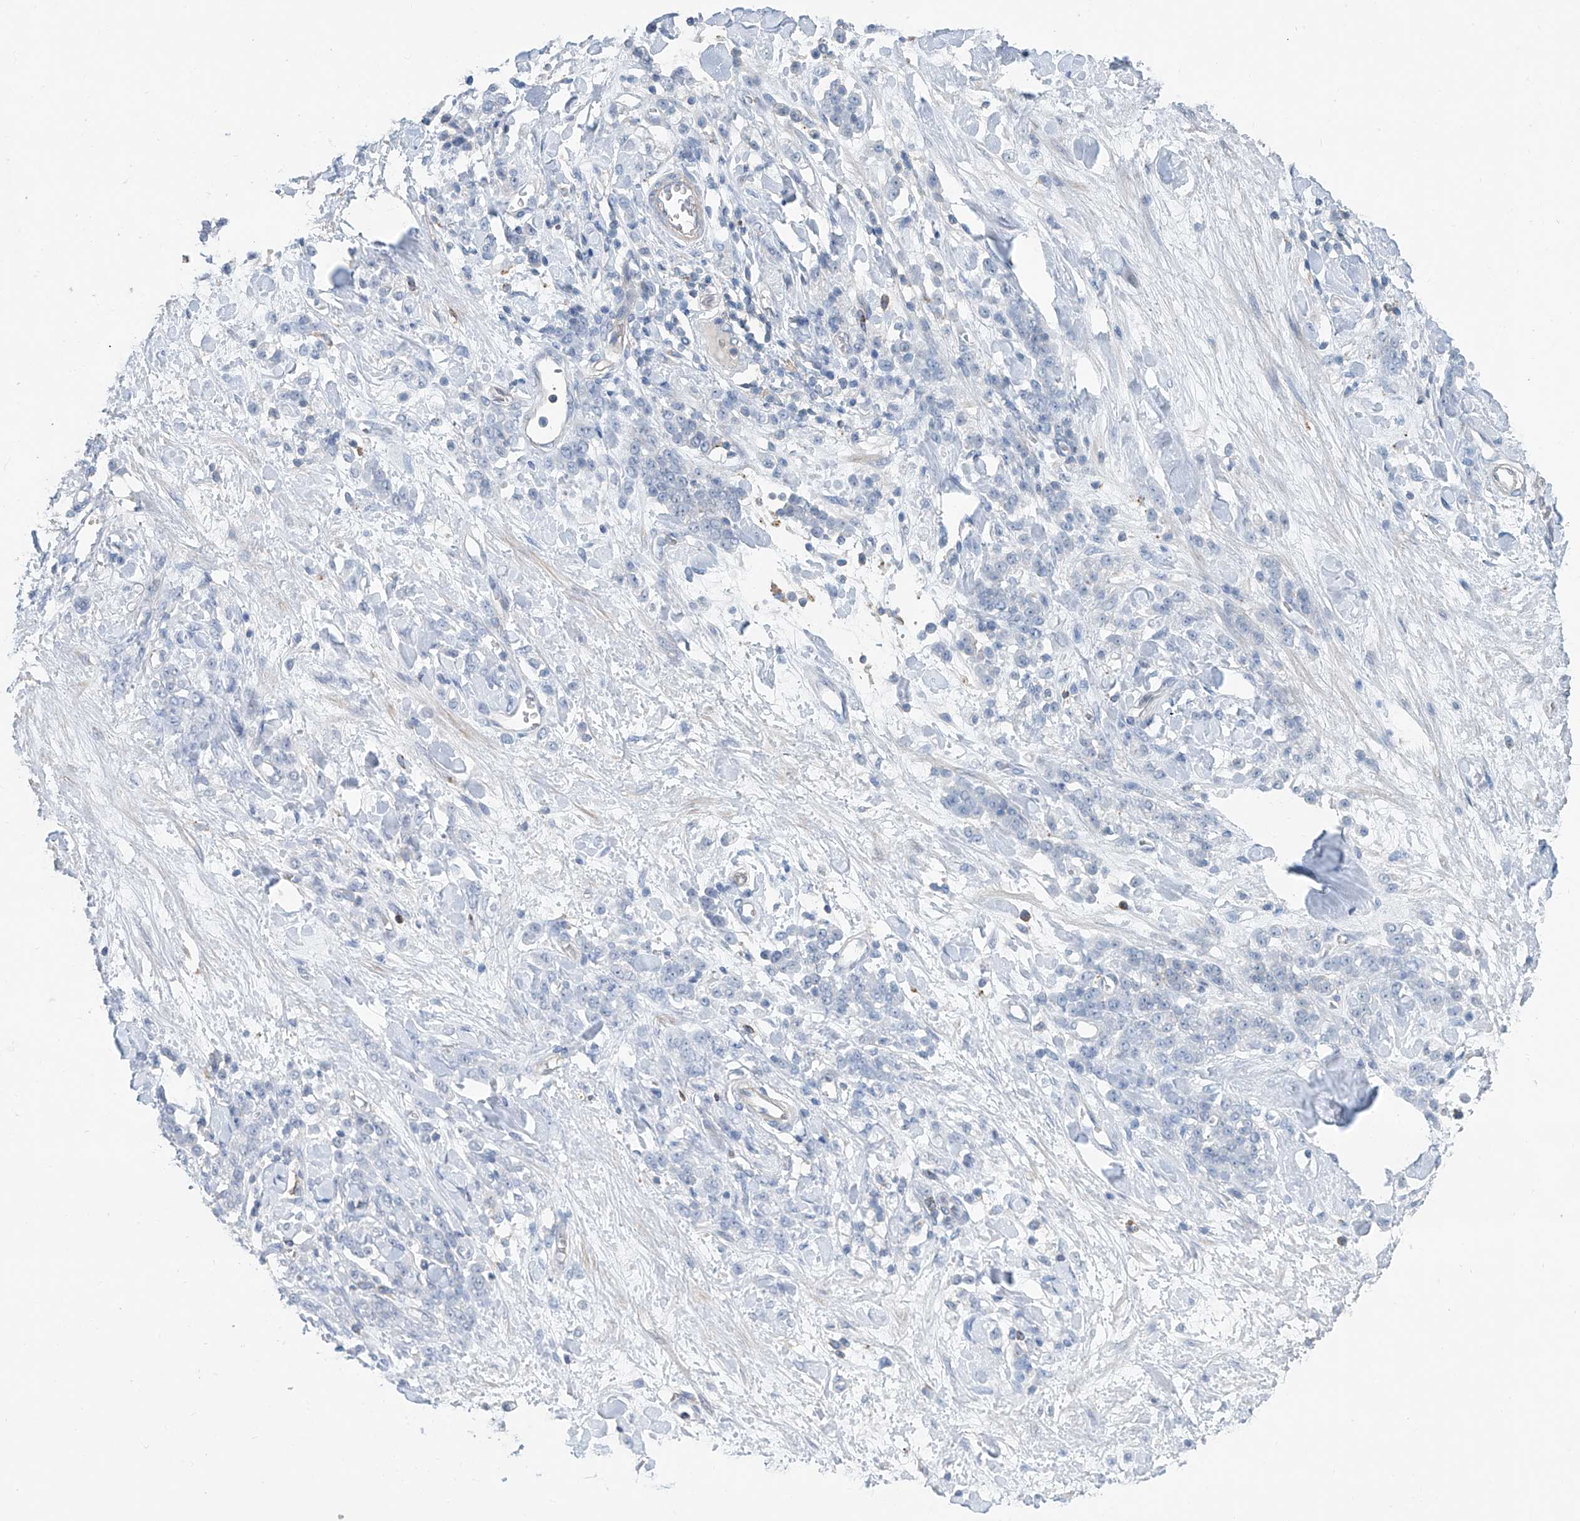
{"staining": {"intensity": "negative", "quantity": "none", "location": "none"}, "tissue": "stomach cancer", "cell_type": "Tumor cells", "image_type": "cancer", "snomed": [{"axis": "morphology", "description": "Normal tissue, NOS"}, {"axis": "morphology", "description": "Adenocarcinoma, NOS"}, {"axis": "topography", "description": "Stomach"}], "caption": "Photomicrograph shows no protein staining in tumor cells of stomach cancer tissue. The staining was performed using DAB to visualize the protein expression in brown, while the nuclei were stained in blue with hematoxylin (Magnification: 20x).", "gene": "ANKRD34A", "patient": {"sex": "male", "age": 82}}